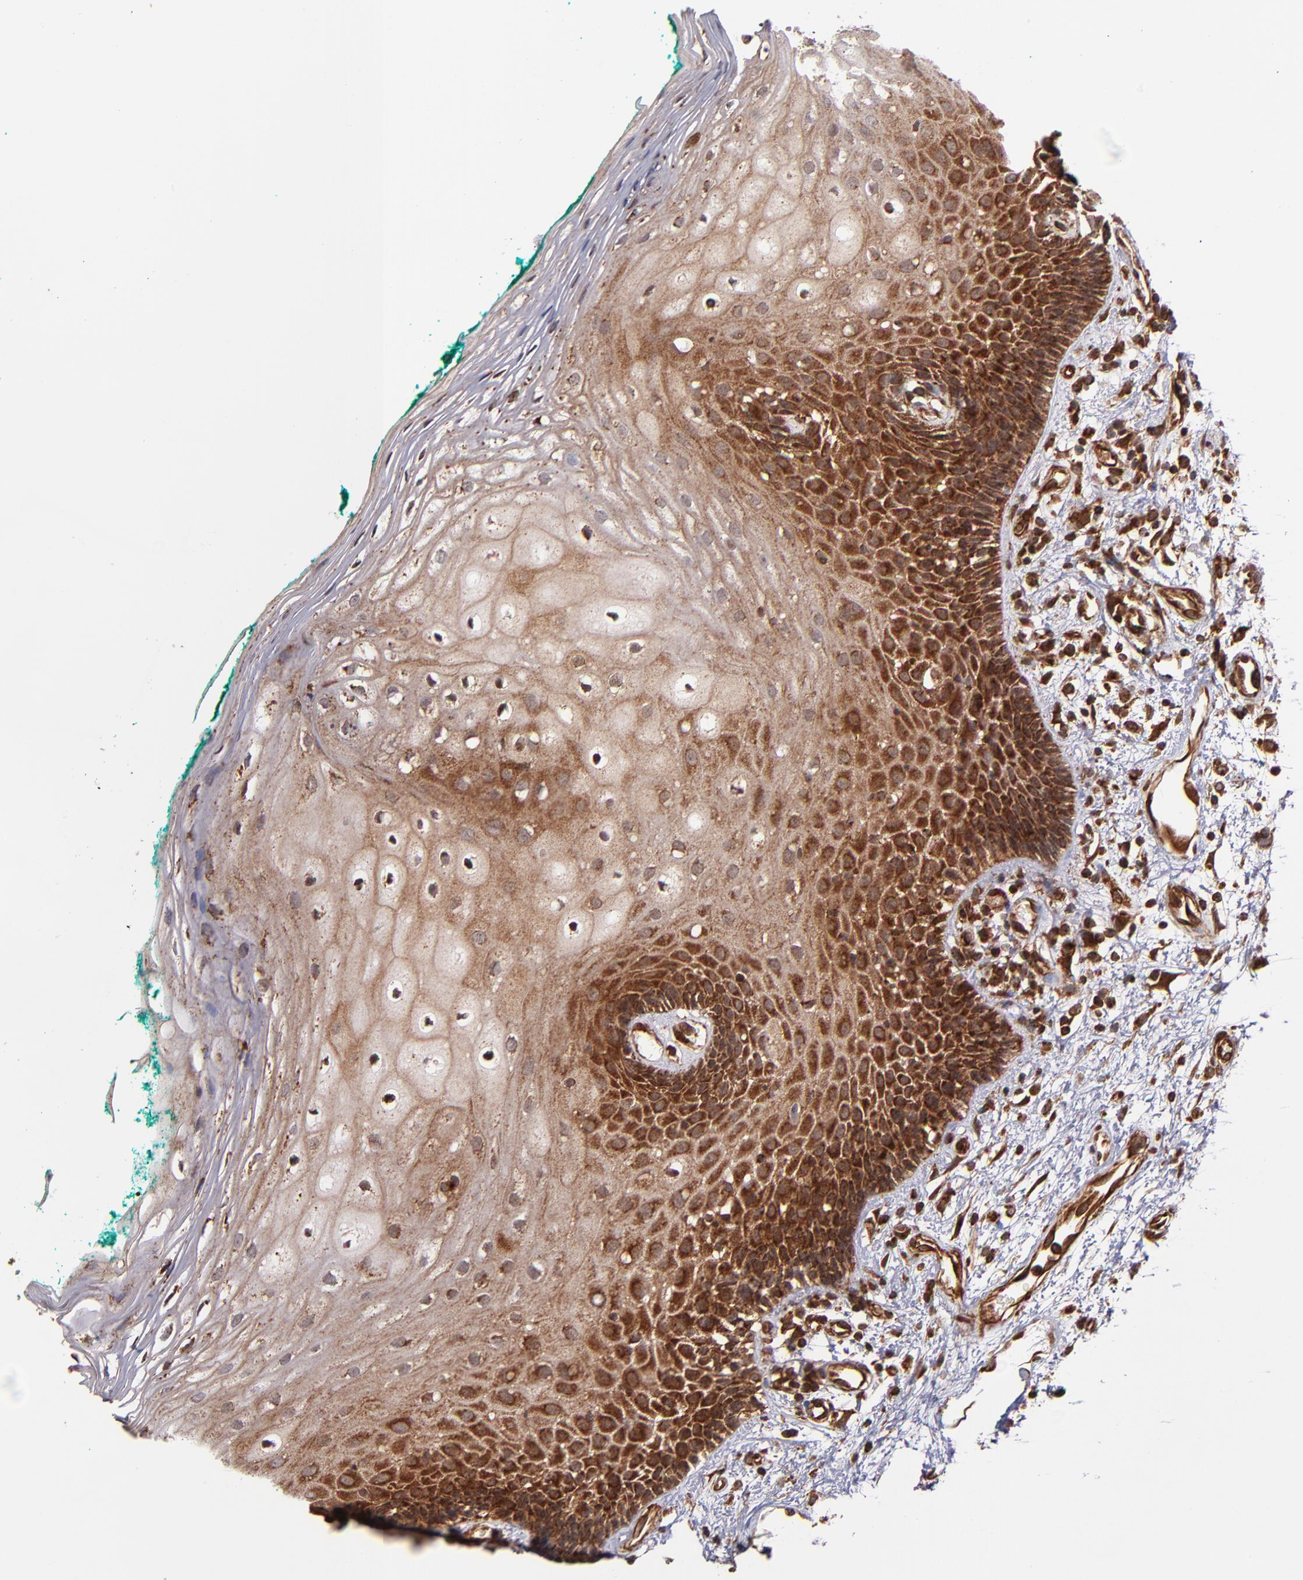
{"staining": {"intensity": "strong", "quantity": ">75%", "location": "cytoplasmic/membranous"}, "tissue": "oral mucosa", "cell_type": "Squamous epithelial cells", "image_type": "normal", "snomed": [{"axis": "morphology", "description": "Normal tissue, NOS"}, {"axis": "morphology", "description": "Squamous cell carcinoma, NOS"}, {"axis": "topography", "description": "Skeletal muscle"}, {"axis": "topography", "description": "Oral tissue"}, {"axis": "topography", "description": "Head-Neck"}], "caption": "Immunohistochemistry (DAB) staining of normal oral mucosa demonstrates strong cytoplasmic/membranous protein expression in about >75% of squamous epithelial cells.", "gene": "STX8", "patient": {"sex": "female", "age": 84}}